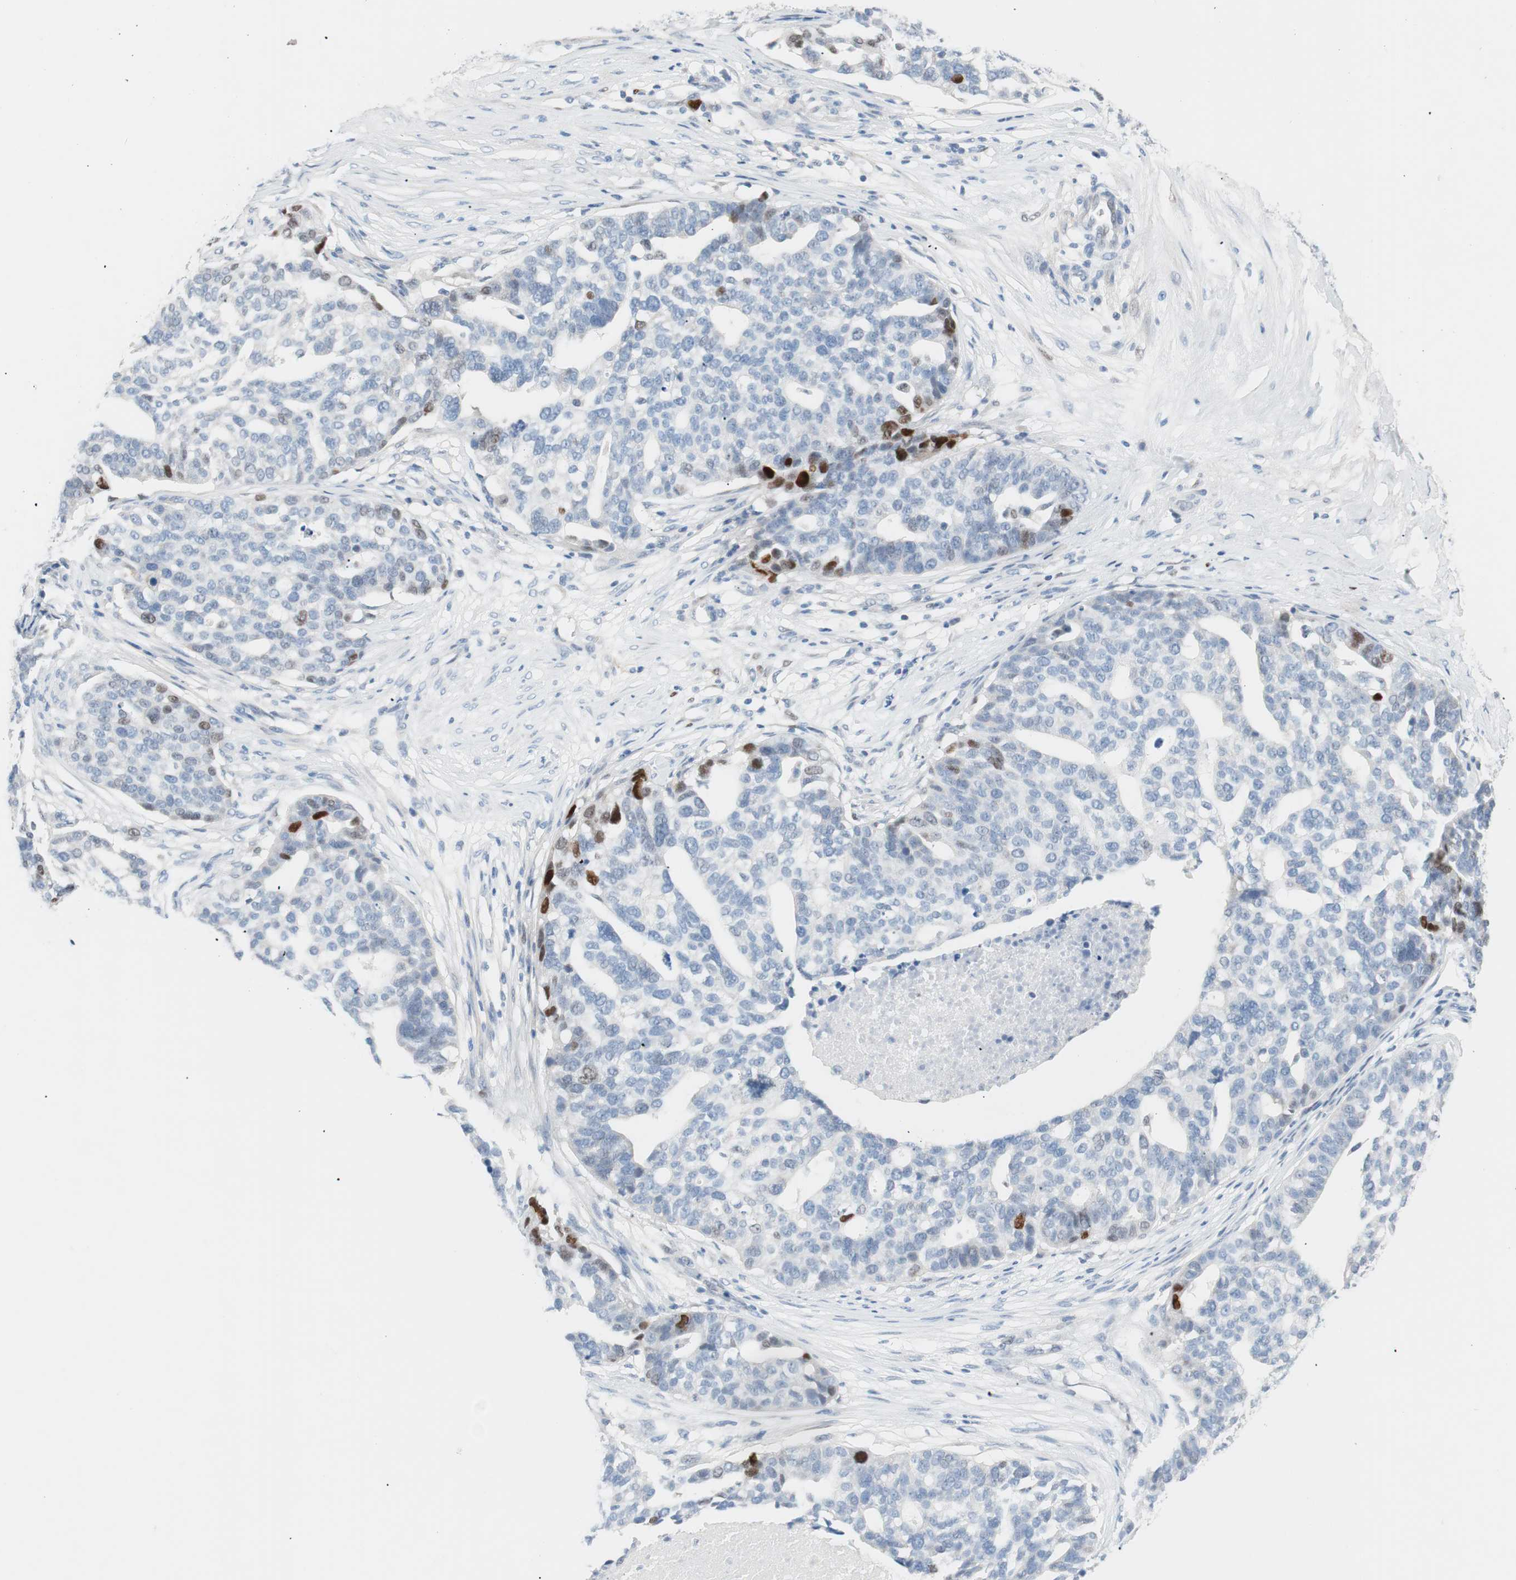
{"staining": {"intensity": "strong", "quantity": "<25%", "location": "nuclear"}, "tissue": "ovarian cancer", "cell_type": "Tumor cells", "image_type": "cancer", "snomed": [{"axis": "morphology", "description": "Cystadenocarcinoma, serous, NOS"}, {"axis": "topography", "description": "Ovary"}], "caption": "IHC image of neoplastic tissue: ovarian cancer stained using IHC exhibits medium levels of strong protein expression localized specifically in the nuclear of tumor cells, appearing as a nuclear brown color.", "gene": "FOSL1", "patient": {"sex": "female", "age": 59}}